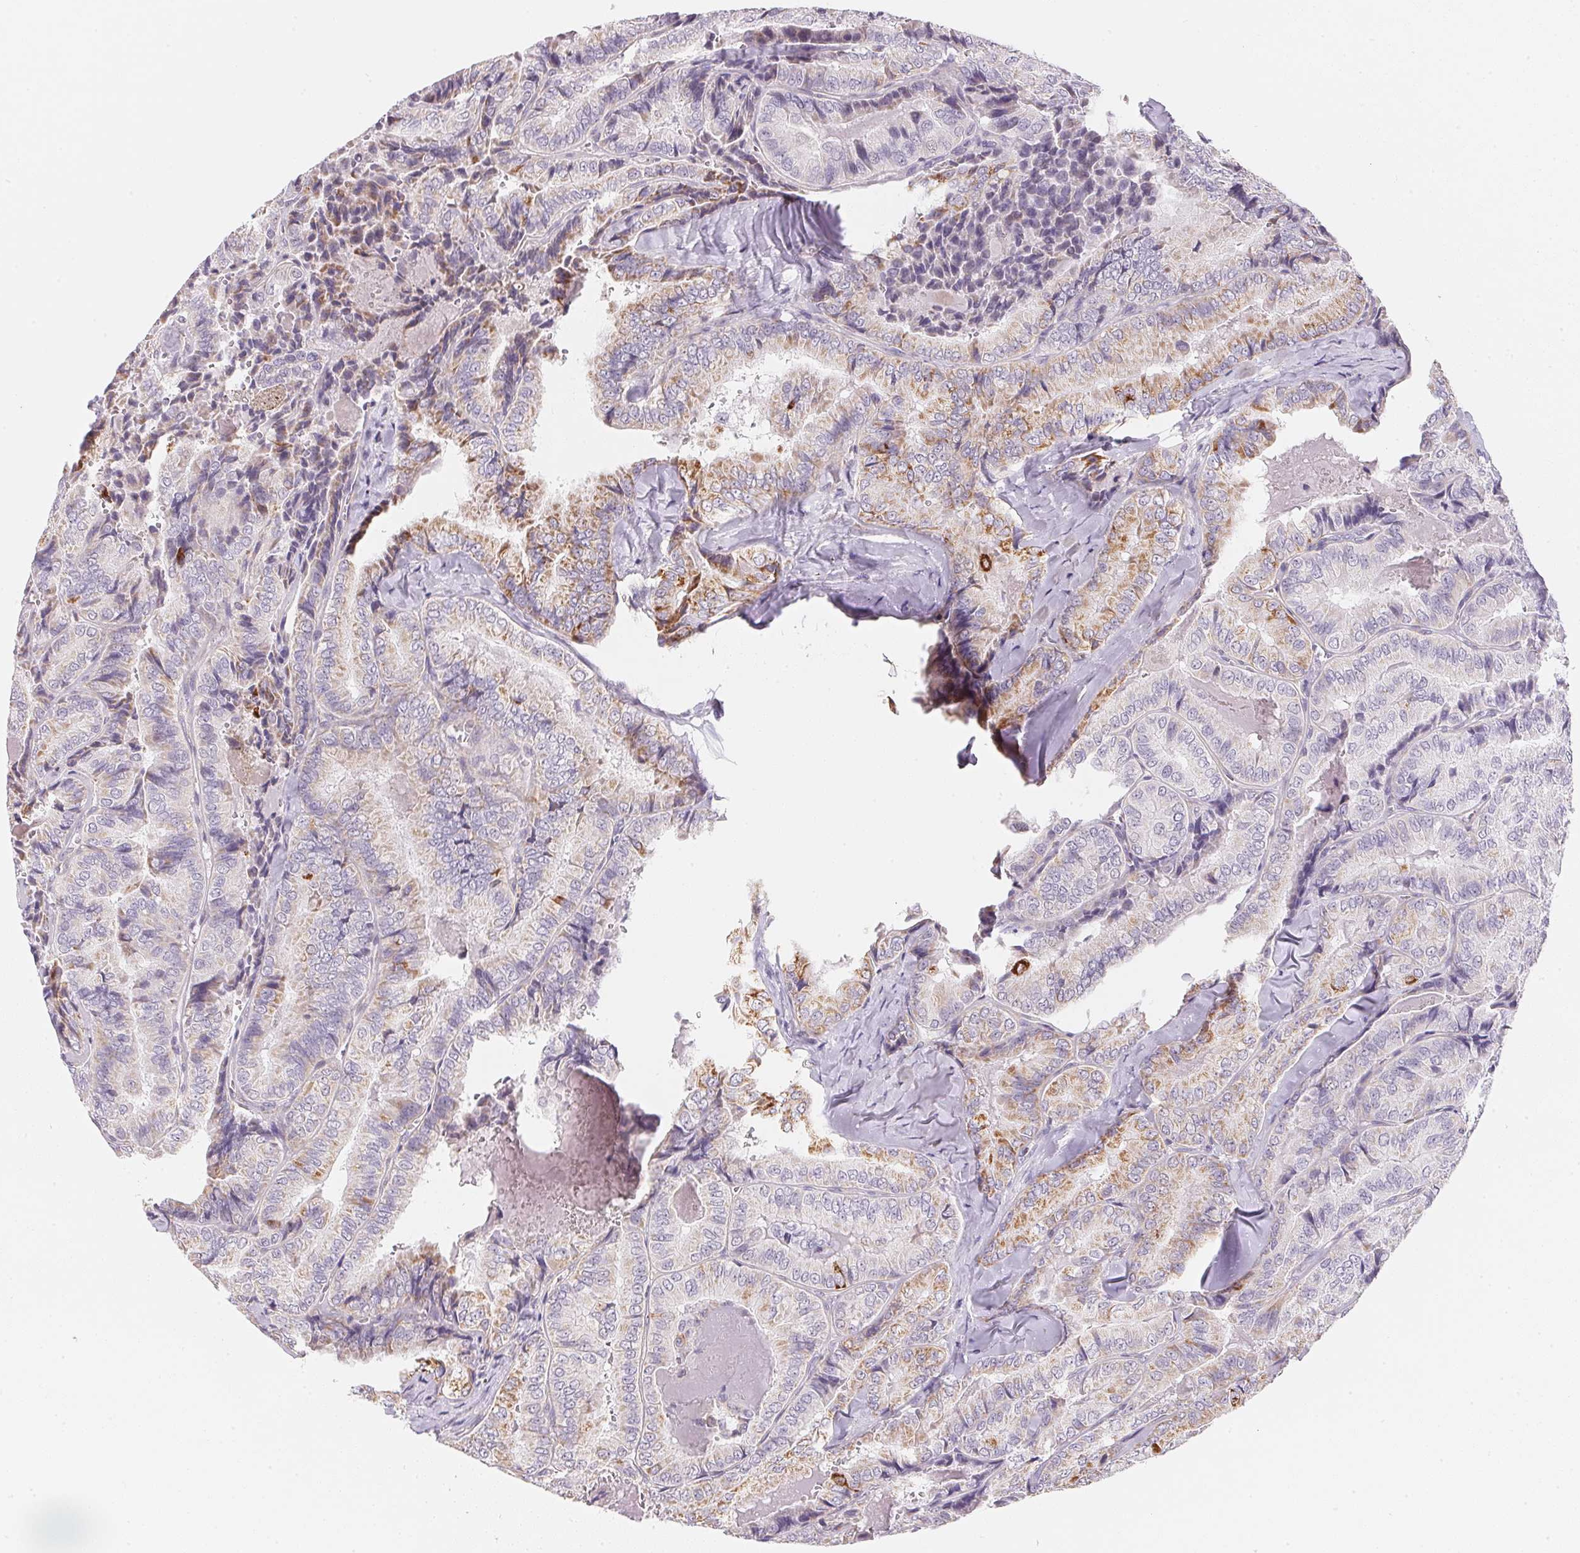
{"staining": {"intensity": "moderate", "quantity": "<25%", "location": "cytoplasmic/membranous"}, "tissue": "thyroid cancer", "cell_type": "Tumor cells", "image_type": "cancer", "snomed": [{"axis": "morphology", "description": "Papillary adenocarcinoma, NOS"}, {"axis": "topography", "description": "Thyroid gland"}], "caption": "Protein analysis of papillary adenocarcinoma (thyroid) tissue exhibits moderate cytoplasmic/membranous expression in approximately <25% of tumor cells.", "gene": "GIPC2", "patient": {"sex": "female", "age": 75}}